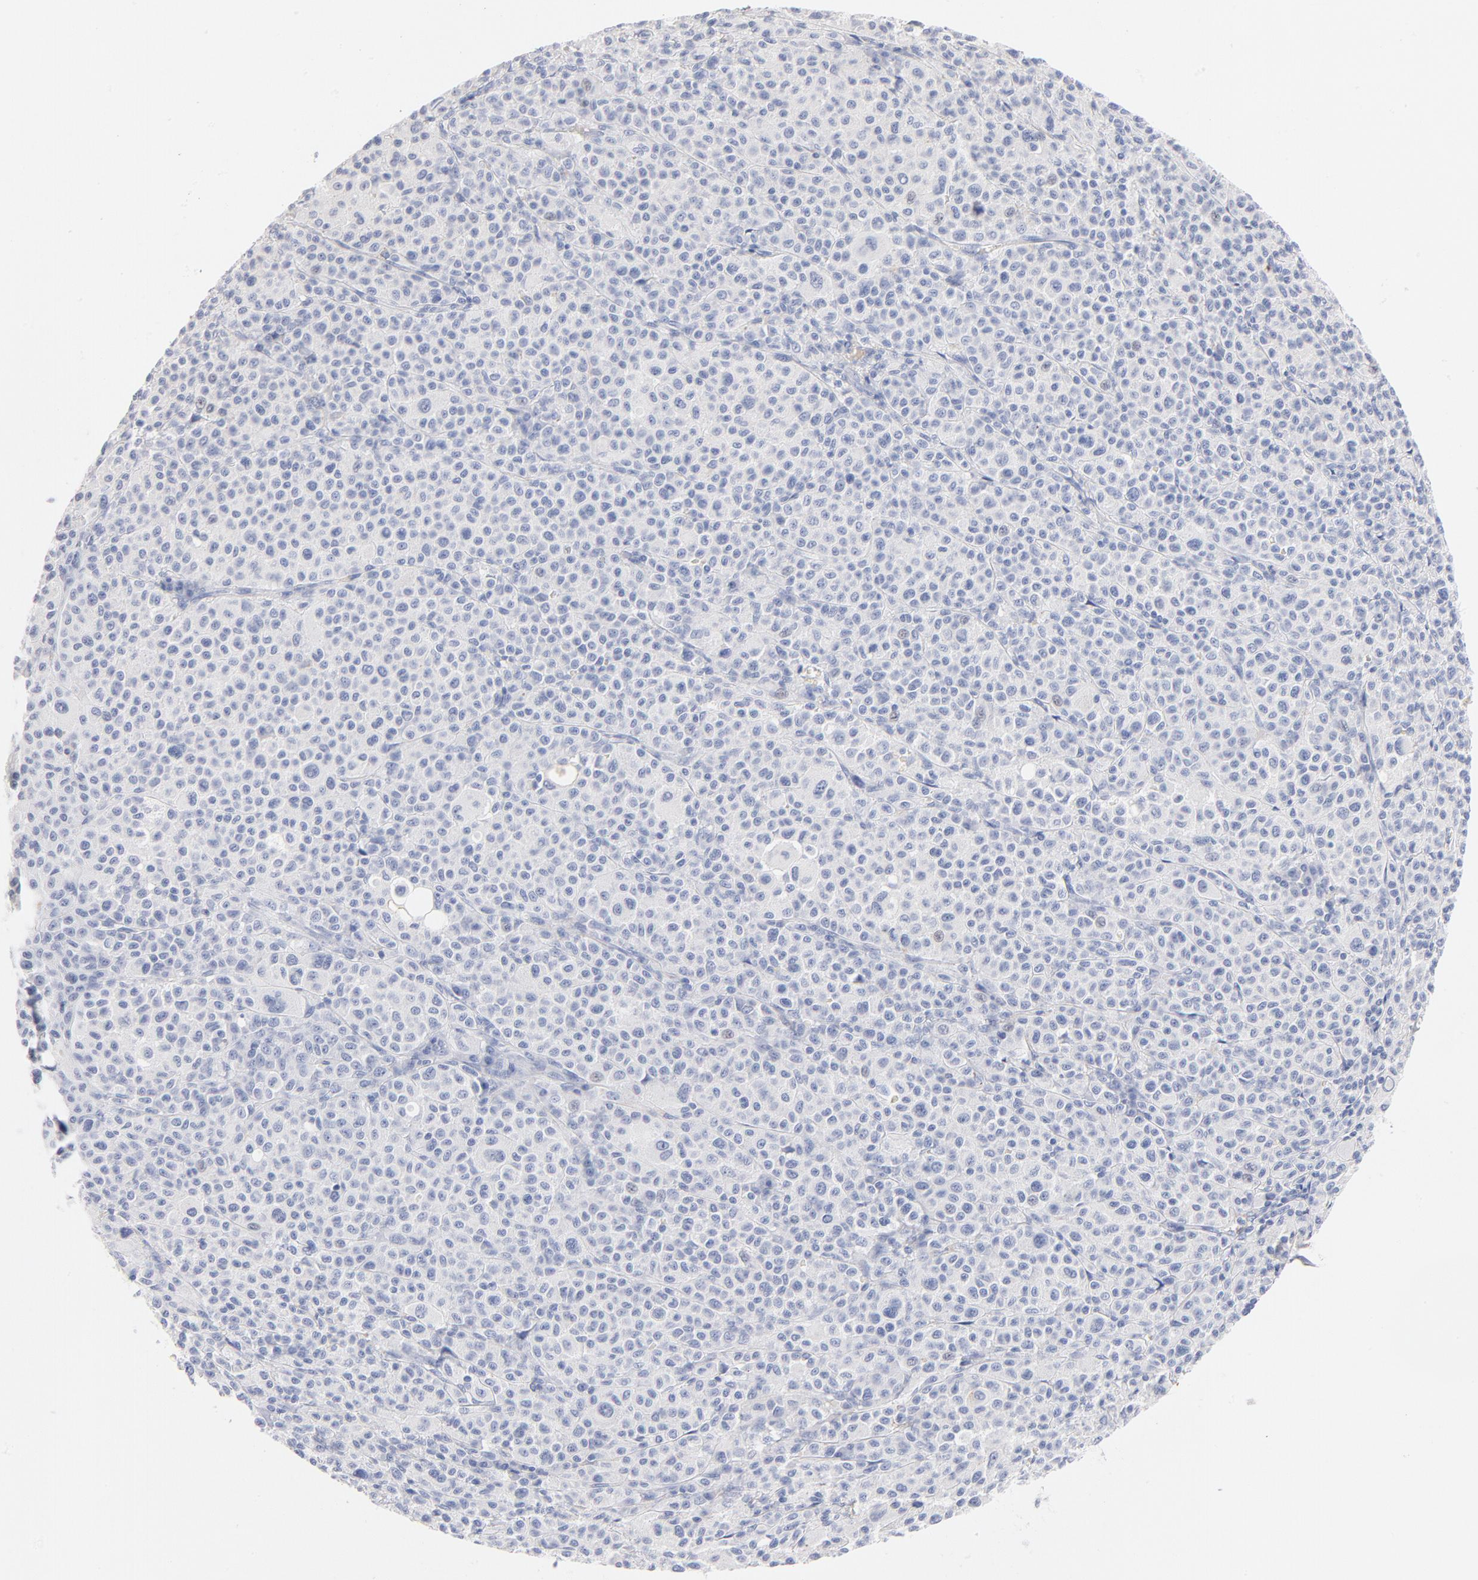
{"staining": {"intensity": "negative", "quantity": "none", "location": "none"}, "tissue": "melanoma", "cell_type": "Tumor cells", "image_type": "cancer", "snomed": [{"axis": "morphology", "description": "Malignant melanoma, Metastatic site"}, {"axis": "topography", "description": "Skin"}], "caption": "An image of melanoma stained for a protein displays no brown staining in tumor cells.", "gene": "C3", "patient": {"sex": "female", "age": 74}}